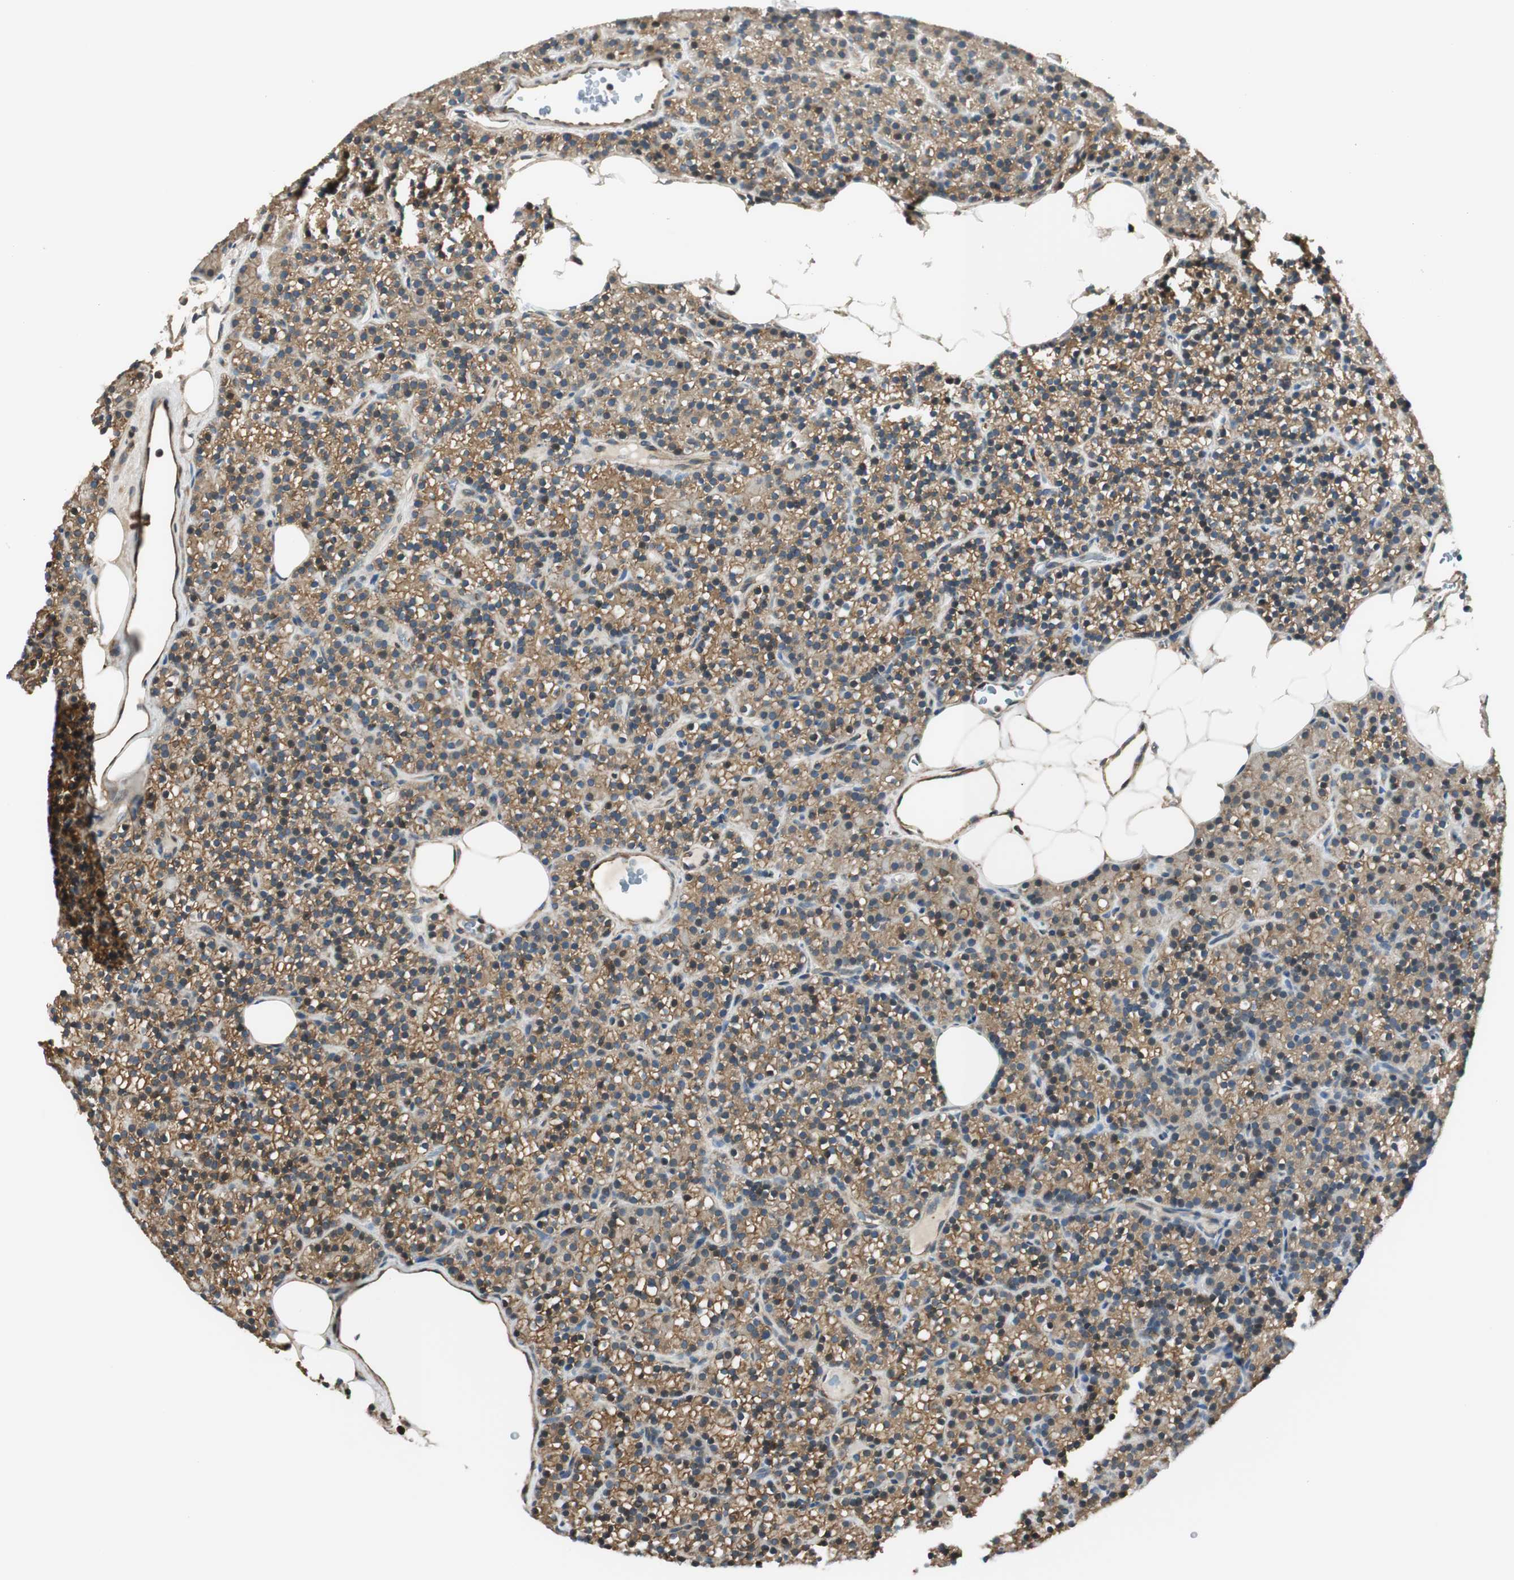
{"staining": {"intensity": "moderate", "quantity": ">75%", "location": "cytoplasmic/membranous"}, "tissue": "parathyroid gland", "cell_type": "Glandular cells", "image_type": "normal", "snomed": [{"axis": "morphology", "description": "Normal tissue, NOS"}, {"axis": "morphology", "description": "Hyperplasia, NOS"}, {"axis": "topography", "description": "Parathyroid gland"}], "caption": "A medium amount of moderate cytoplasmic/membranous expression is identified in approximately >75% of glandular cells in unremarkable parathyroid gland.", "gene": "PI4K2B", "patient": {"sex": "male", "age": 44}}